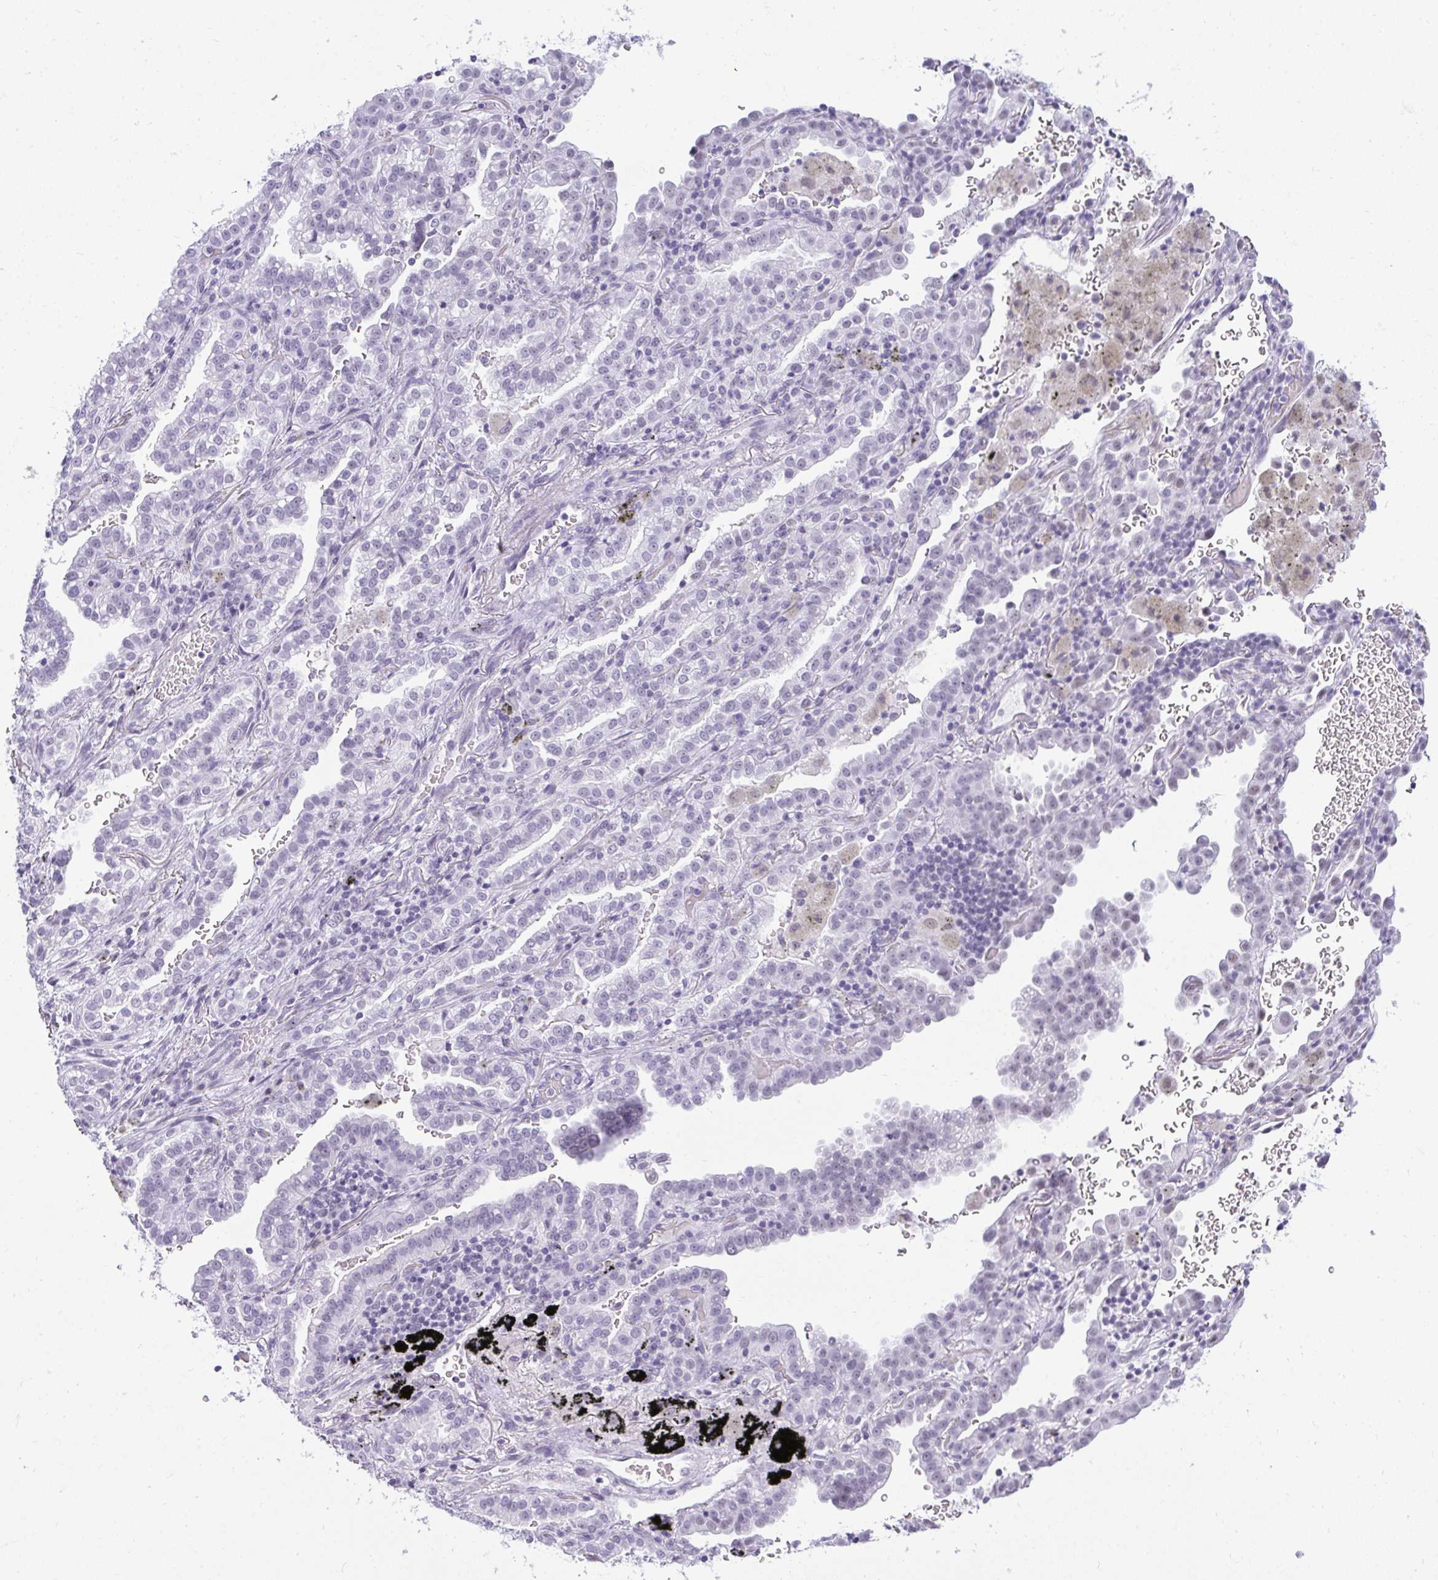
{"staining": {"intensity": "negative", "quantity": "none", "location": "none"}, "tissue": "lung cancer", "cell_type": "Tumor cells", "image_type": "cancer", "snomed": [{"axis": "morphology", "description": "Adenocarcinoma, NOS"}, {"axis": "topography", "description": "Lymph node"}, {"axis": "topography", "description": "Lung"}], "caption": "This micrograph is of lung adenocarcinoma stained with immunohistochemistry to label a protein in brown with the nuclei are counter-stained blue. There is no staining in tumor cells.", "gene": "PLA2G1B", "patient": {"sex": "male", "age": 66}}